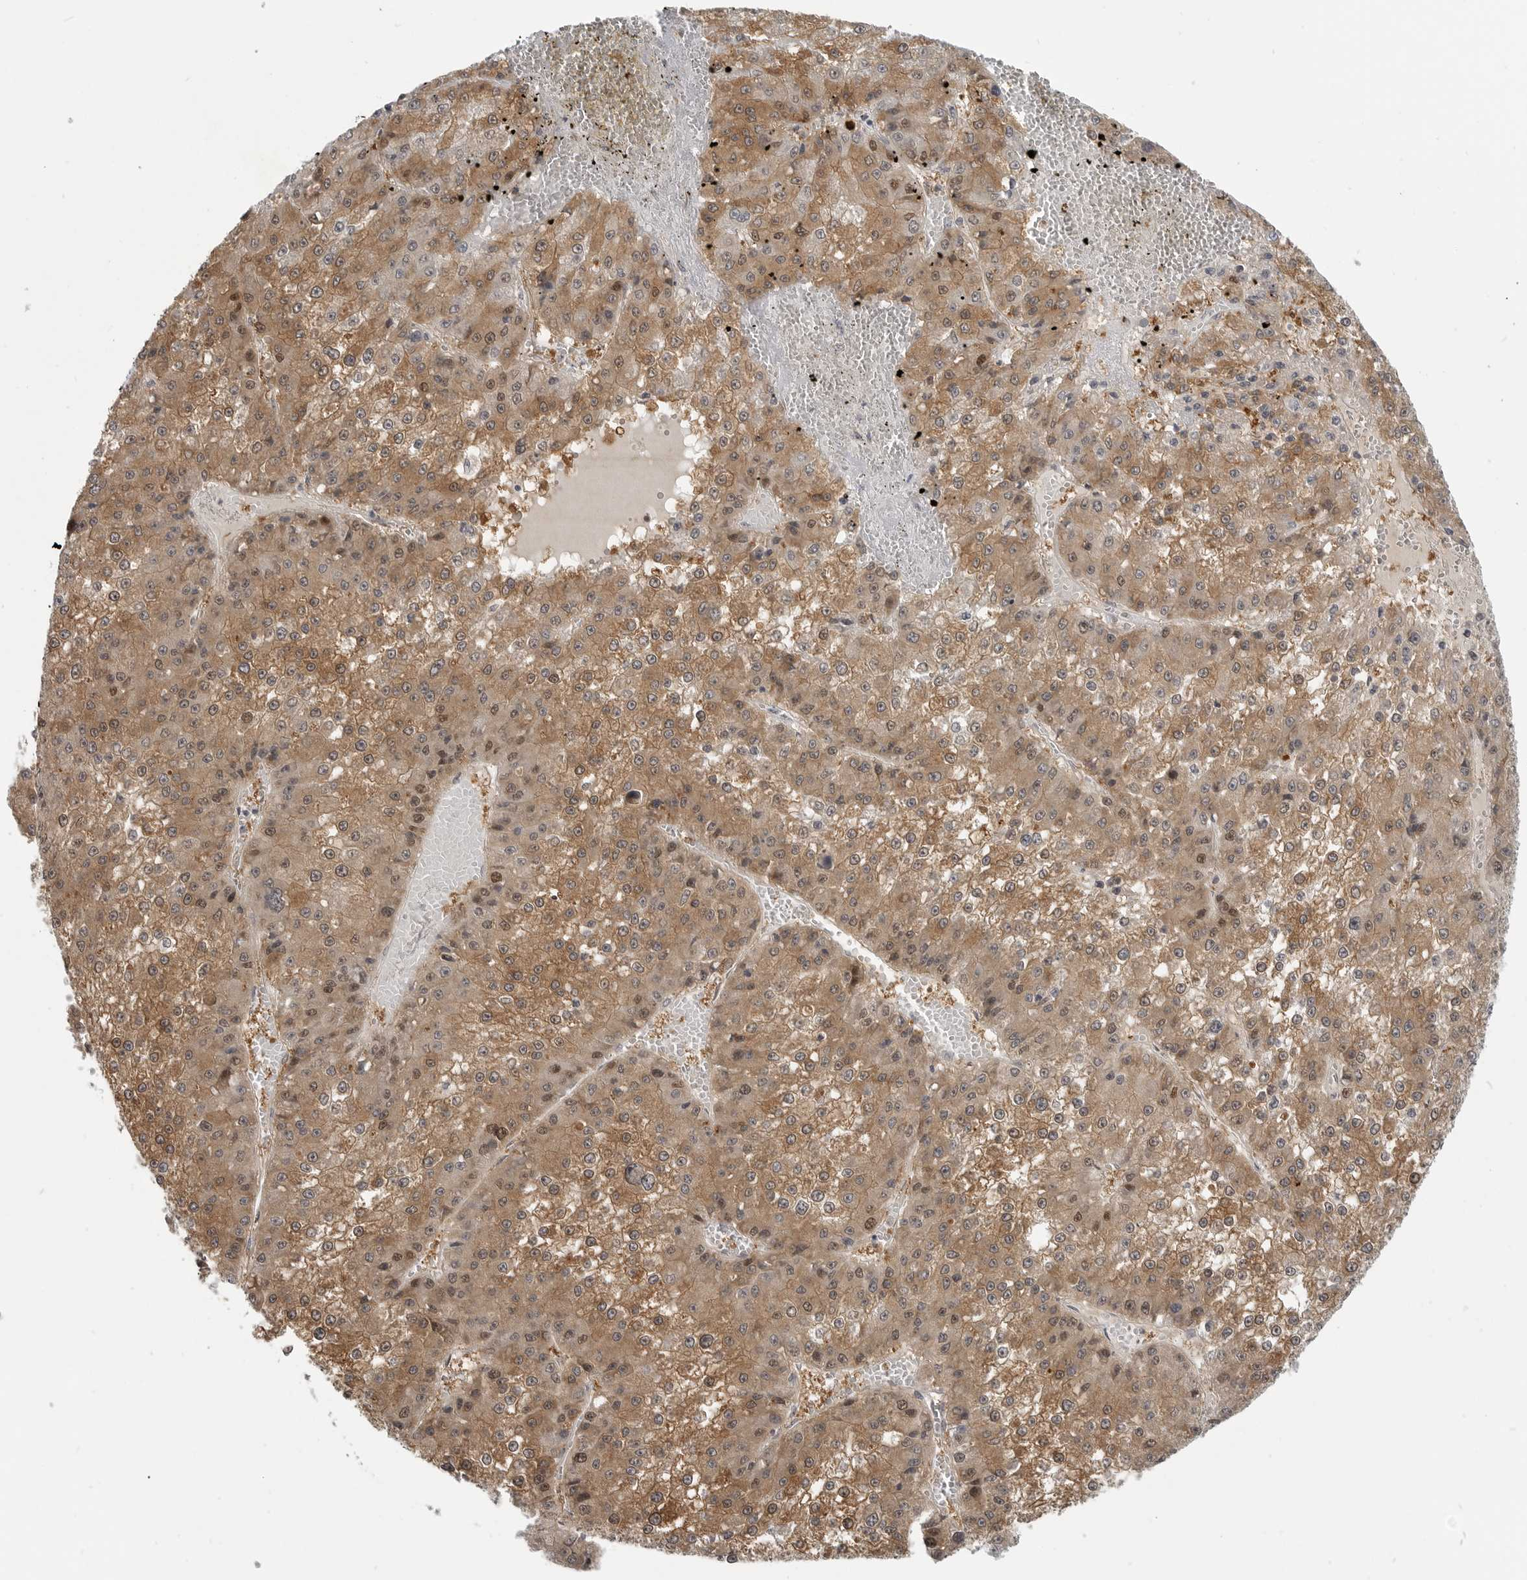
{"staining": {"intensity": "moderate", "quantity": ">75%", "location": "cytoplasmic/membranous,nuclear"}, "tissue": "liver cancer", "cell_type": "Tumor cells", "image_type": "cancer", "snomed": [{"axis": "morphology", "description": "Carcinoma, Hepatocellular, NOS"}, {"axis": "topography", "description": "Liver"}], "caption": "Liver cancer stained with immunohistochemistry reveals moderate cytoplasmic/membranous and nuclear positivity in about >75% of tumor cells.", "gene": "CEP295NL", "patient": {"sex": "female", "age": 73}}